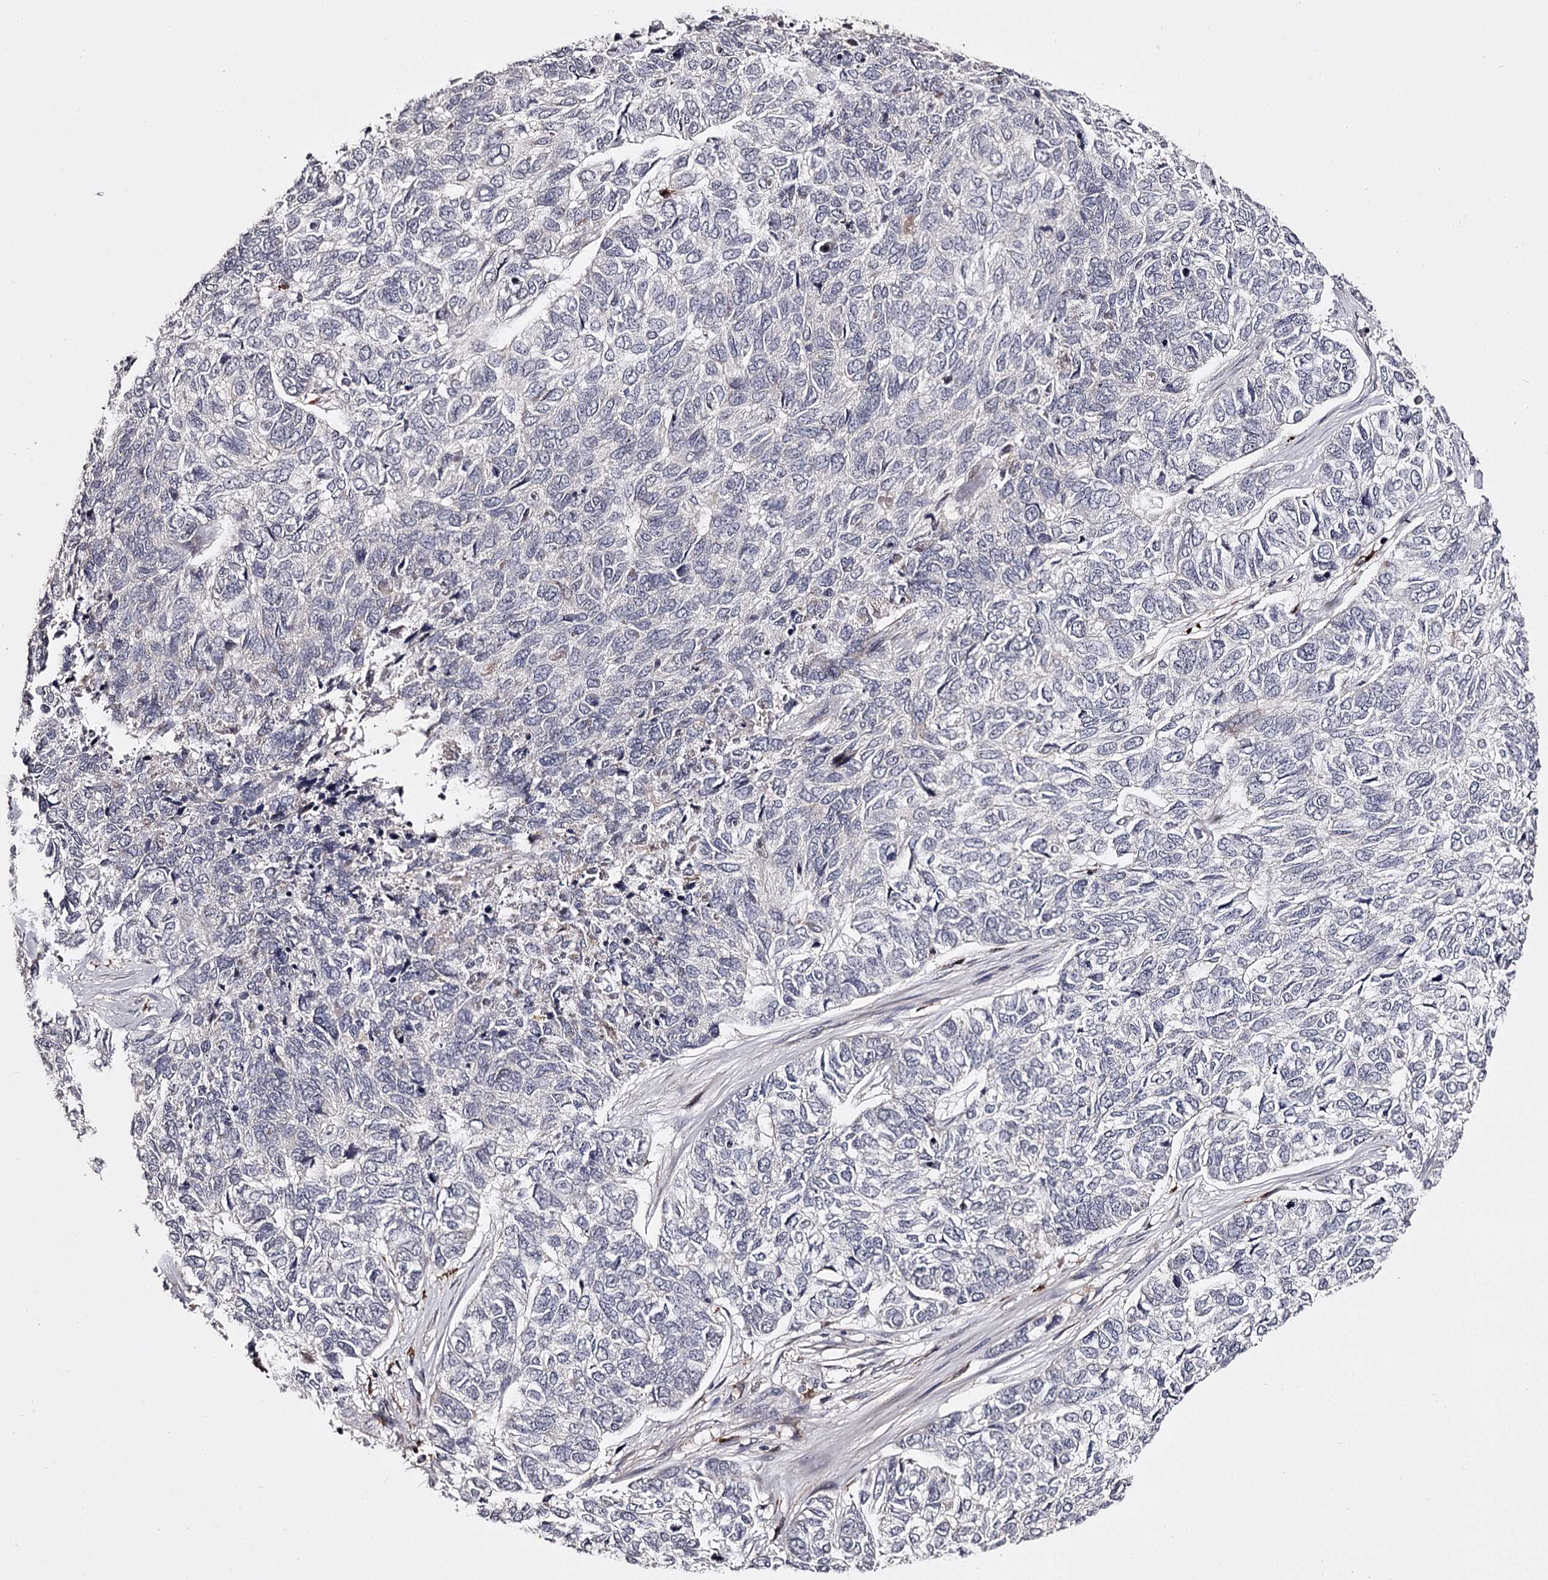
{"staining": {"intensity": "negative", "quantity": "none", "location": "none"}, "tissue": "skin cancer", "cell_type": "Tumor cells", "image_type": "cancer", "snomed": [{"axis": "morphology", "description": "Basal cell carcinoma"}, {"axis": "topography", "description": "Skin"}], "caption": "This is a micrograph of IHC staining of skin cancer (basal cell carcinoma), which shows no staining in tumor cells. The staining is performed using DAB (3,3'-diaminobenzidine) brown chromogen with nuclei counter-stained in using hematoxylin.", "gene": "SLC32A1", "patient": {"sex": "female", "age": 65}}